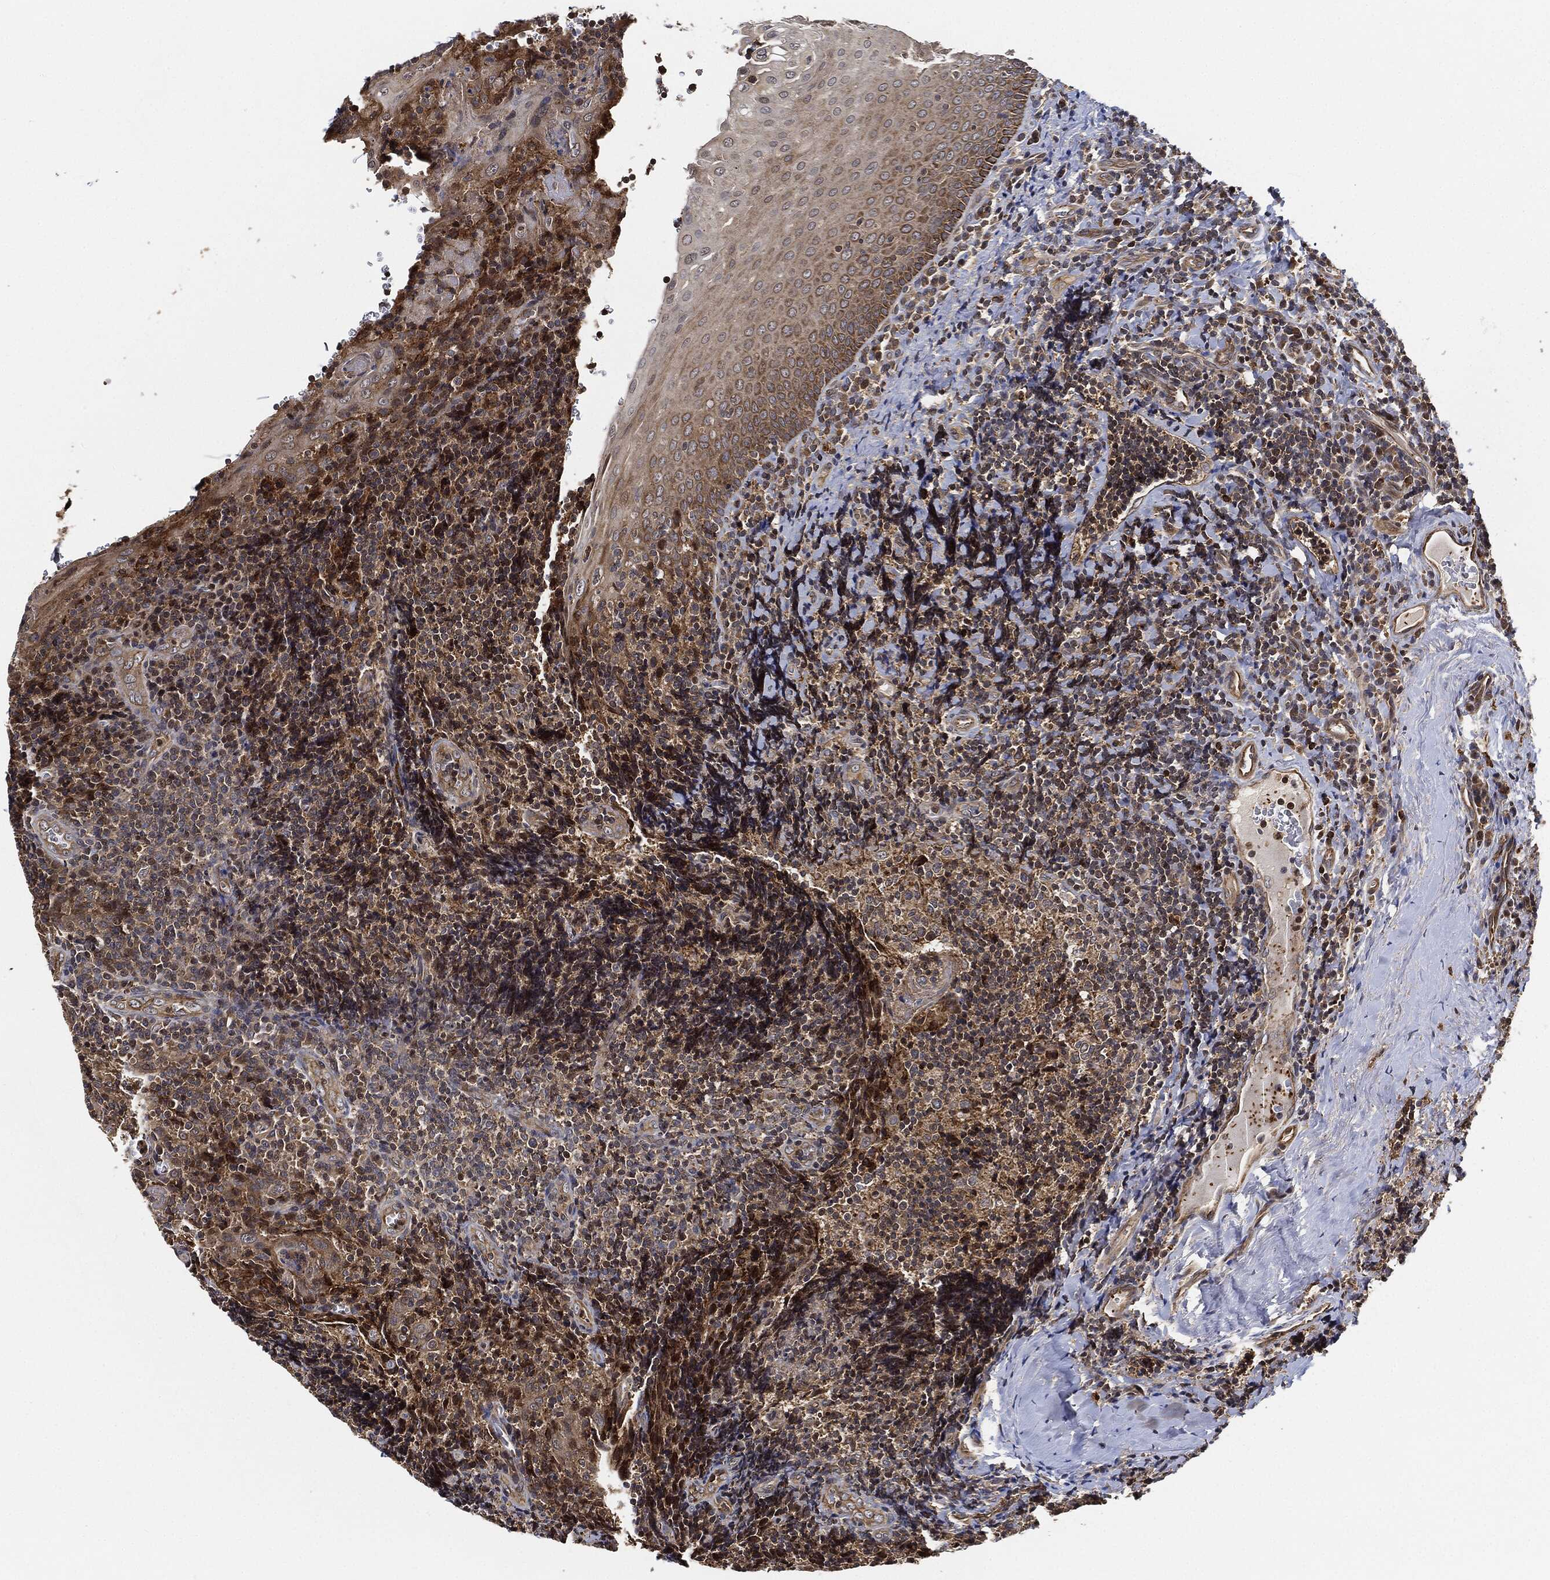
{"staining": {"intensity": "moderate", "quantity": "25%-75%", "location": "nuclear"}, "tissue": "tonsil", "cell_type": "Germinal center cells", "image_type": "normal", "snomed": [{"axis": "morphology", "description": "Normal tissue, NOS"}, {"axis": "morphology", "description": "Inflammation, NOS"}, {"axis": "topography", "description": "Tonsil"}], "caption": "Brown immunohistochemical staining in benign tonsil displays moderate nuclear expression in approximately 25%-75% of germinal center cells. (IHC, brightfield microscopy, high magnification).", "gene": "MAP3K3", "patient": {"sex": "female", "age": 31}}